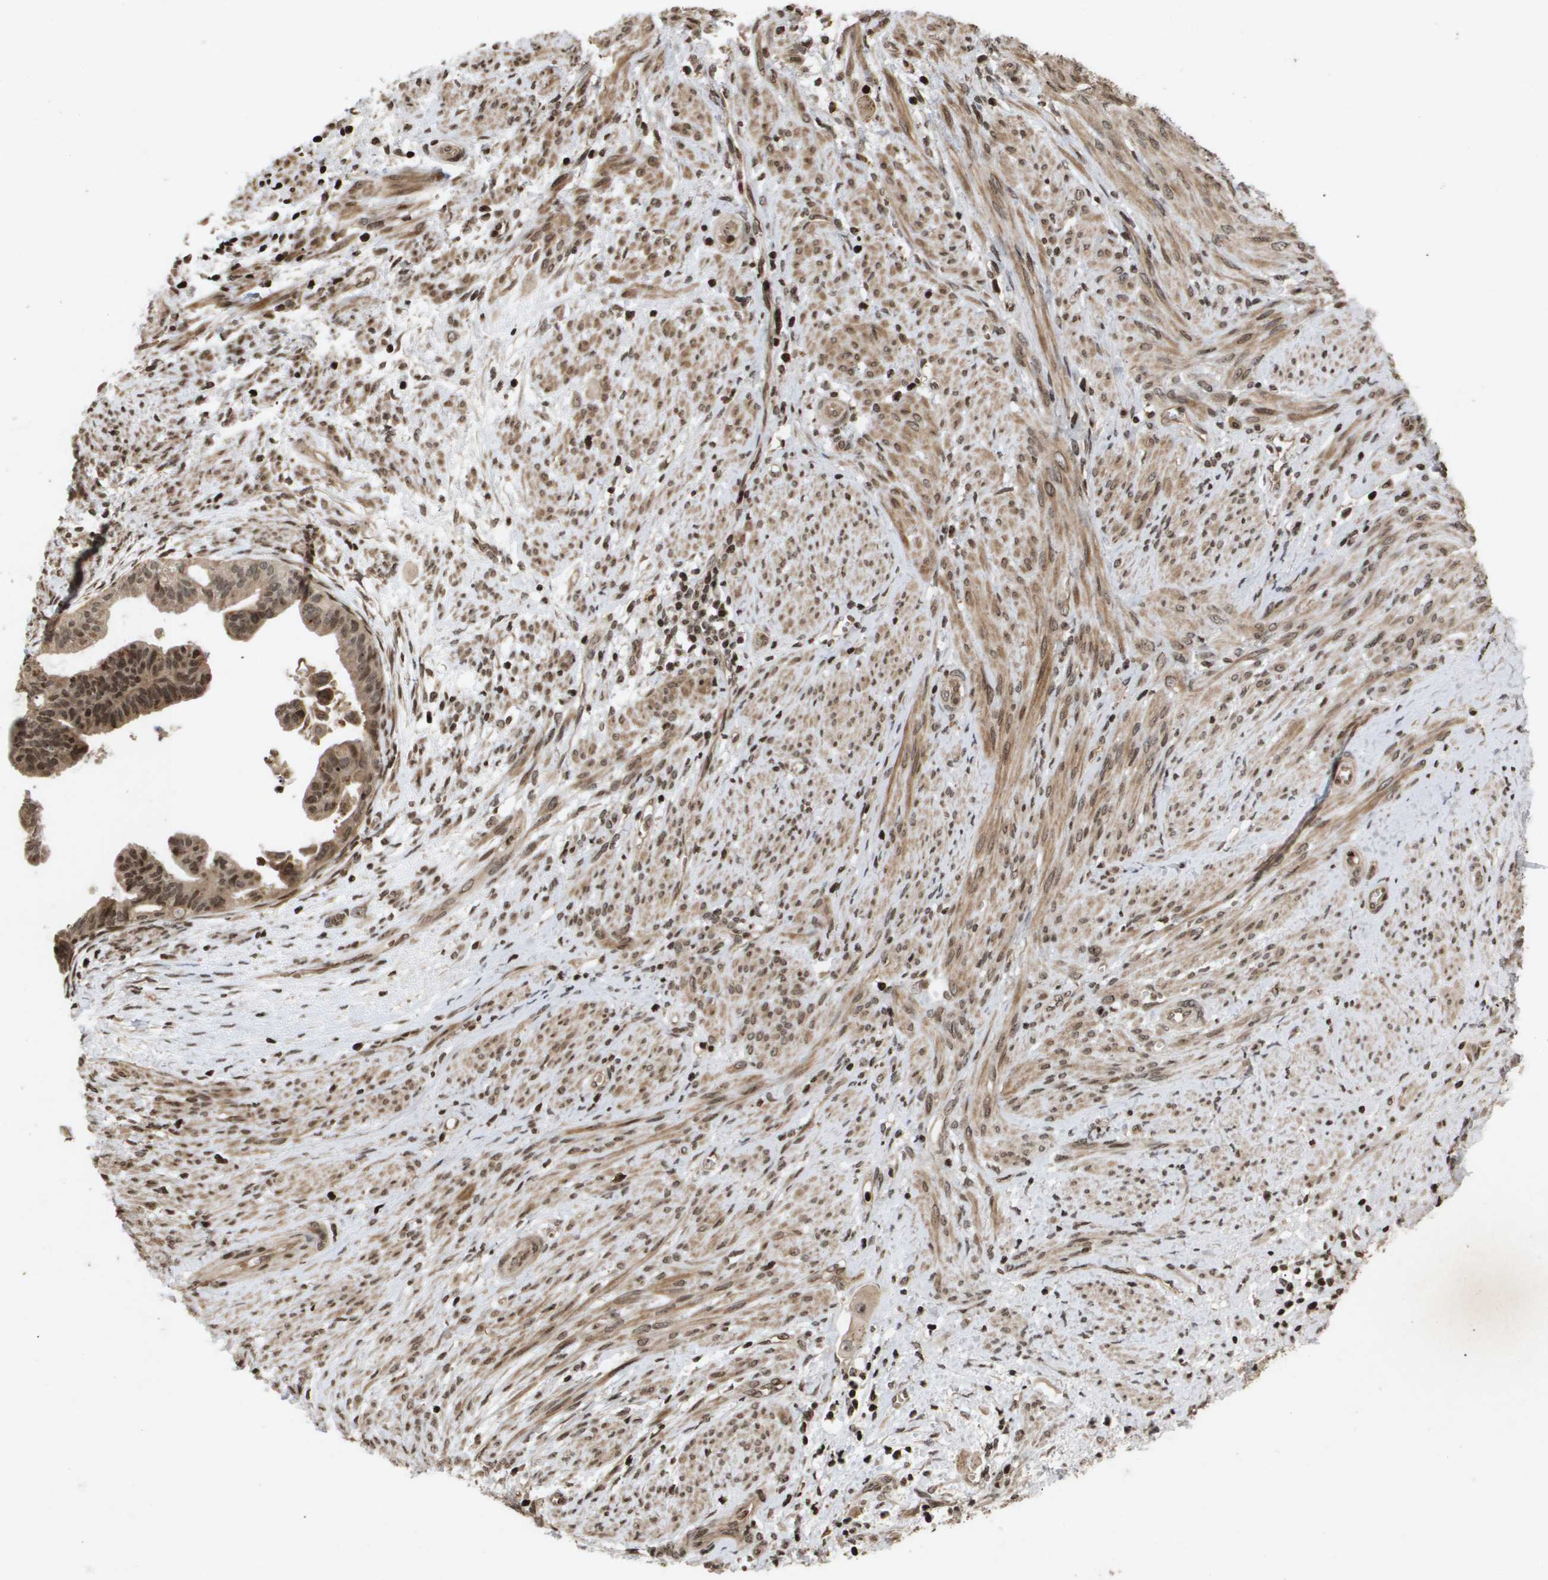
{"staining": {"intensity": "moderate", "quantity": ">75%", "location": "cytoplasmic/membranous,nuclear"}, "tissue": "cervical cancer", "cell_type": "Tumor cells", "image_type": "cancer", "snomed": [{"axis": "morphology", "description": "Normal tissue, NOS"}, {"axis": "morphology", "description": "Adenocarcinoma, NOS"}, {"axis": "topography", "description": "Cervix"}, {"axis": "topography", "description": "Endometrium"}], "caption": "Immunohistochemistry (DAB (3,3'-diaminobenzidine)) staining of human cervical cancer displays moderate cytoplasmic/membranous and nuclear protein positivity in about >75% of tumor cells. (DAB (3,3'-diaminobenzidine) IHC, brown staining for protein, blue staining for nuclei).", "gene": "HSPA6", "patient": {"sex": "female", "age": 86}}